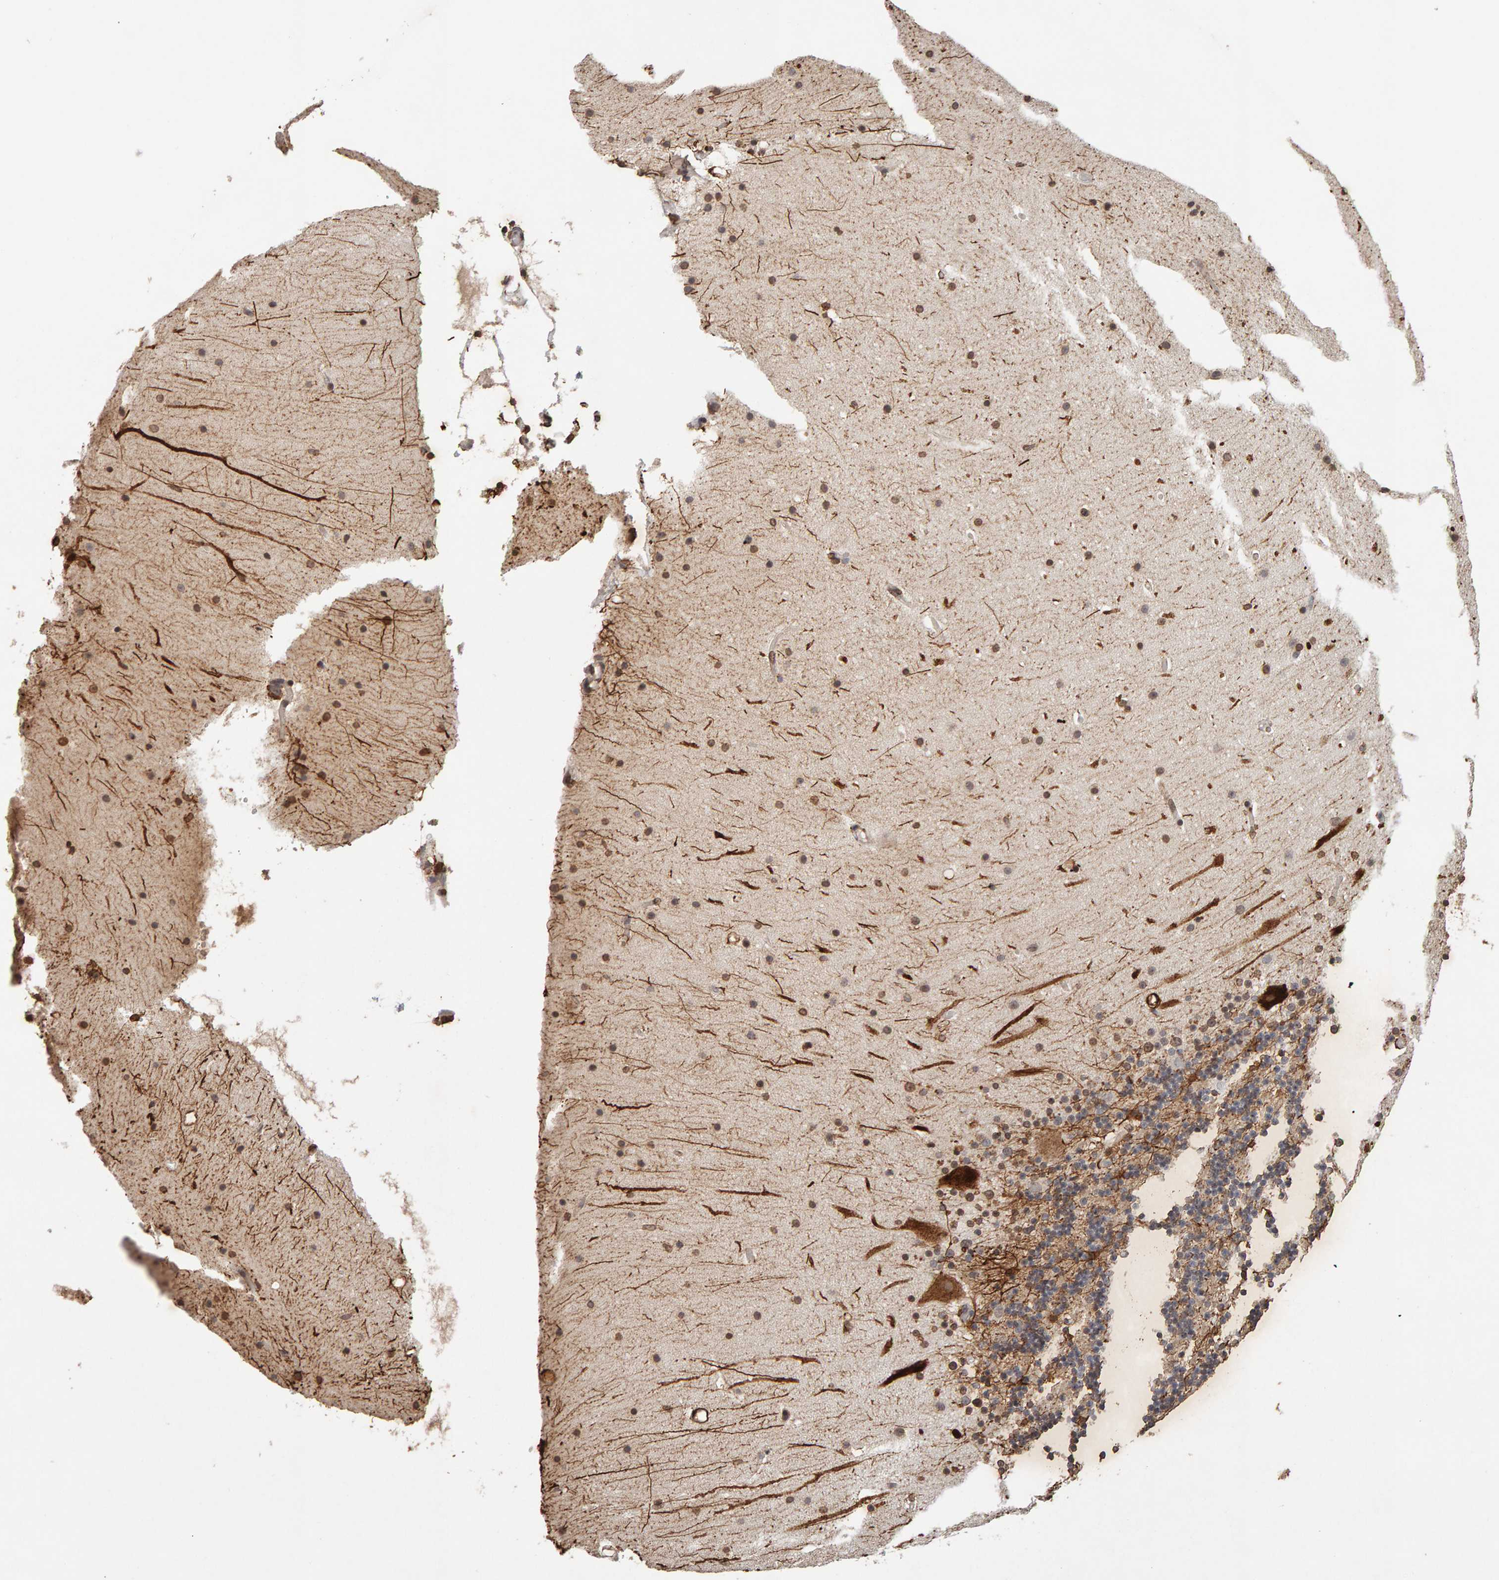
{"staining": {"intensity": "moderate", "quantity": ">75%", "location": "cytoplasmic/membranous"}, "tissue": "cerebellum", "cell_type": "Cells in granular layer", "image_type": "normal", "snomed": [{"axis": "morphology", "description": "Normal tissue, NOS"}, {"axis": "topography", "description": "Cerebellum"}], "caption": "Protein analysis of normal cerebellum reveals moderate cytoplasmic/membranous staining in approximately >75% of cells in granular layer.", "gene": "DNAJB5", "patient": {"sex": "male", "age": 57}}